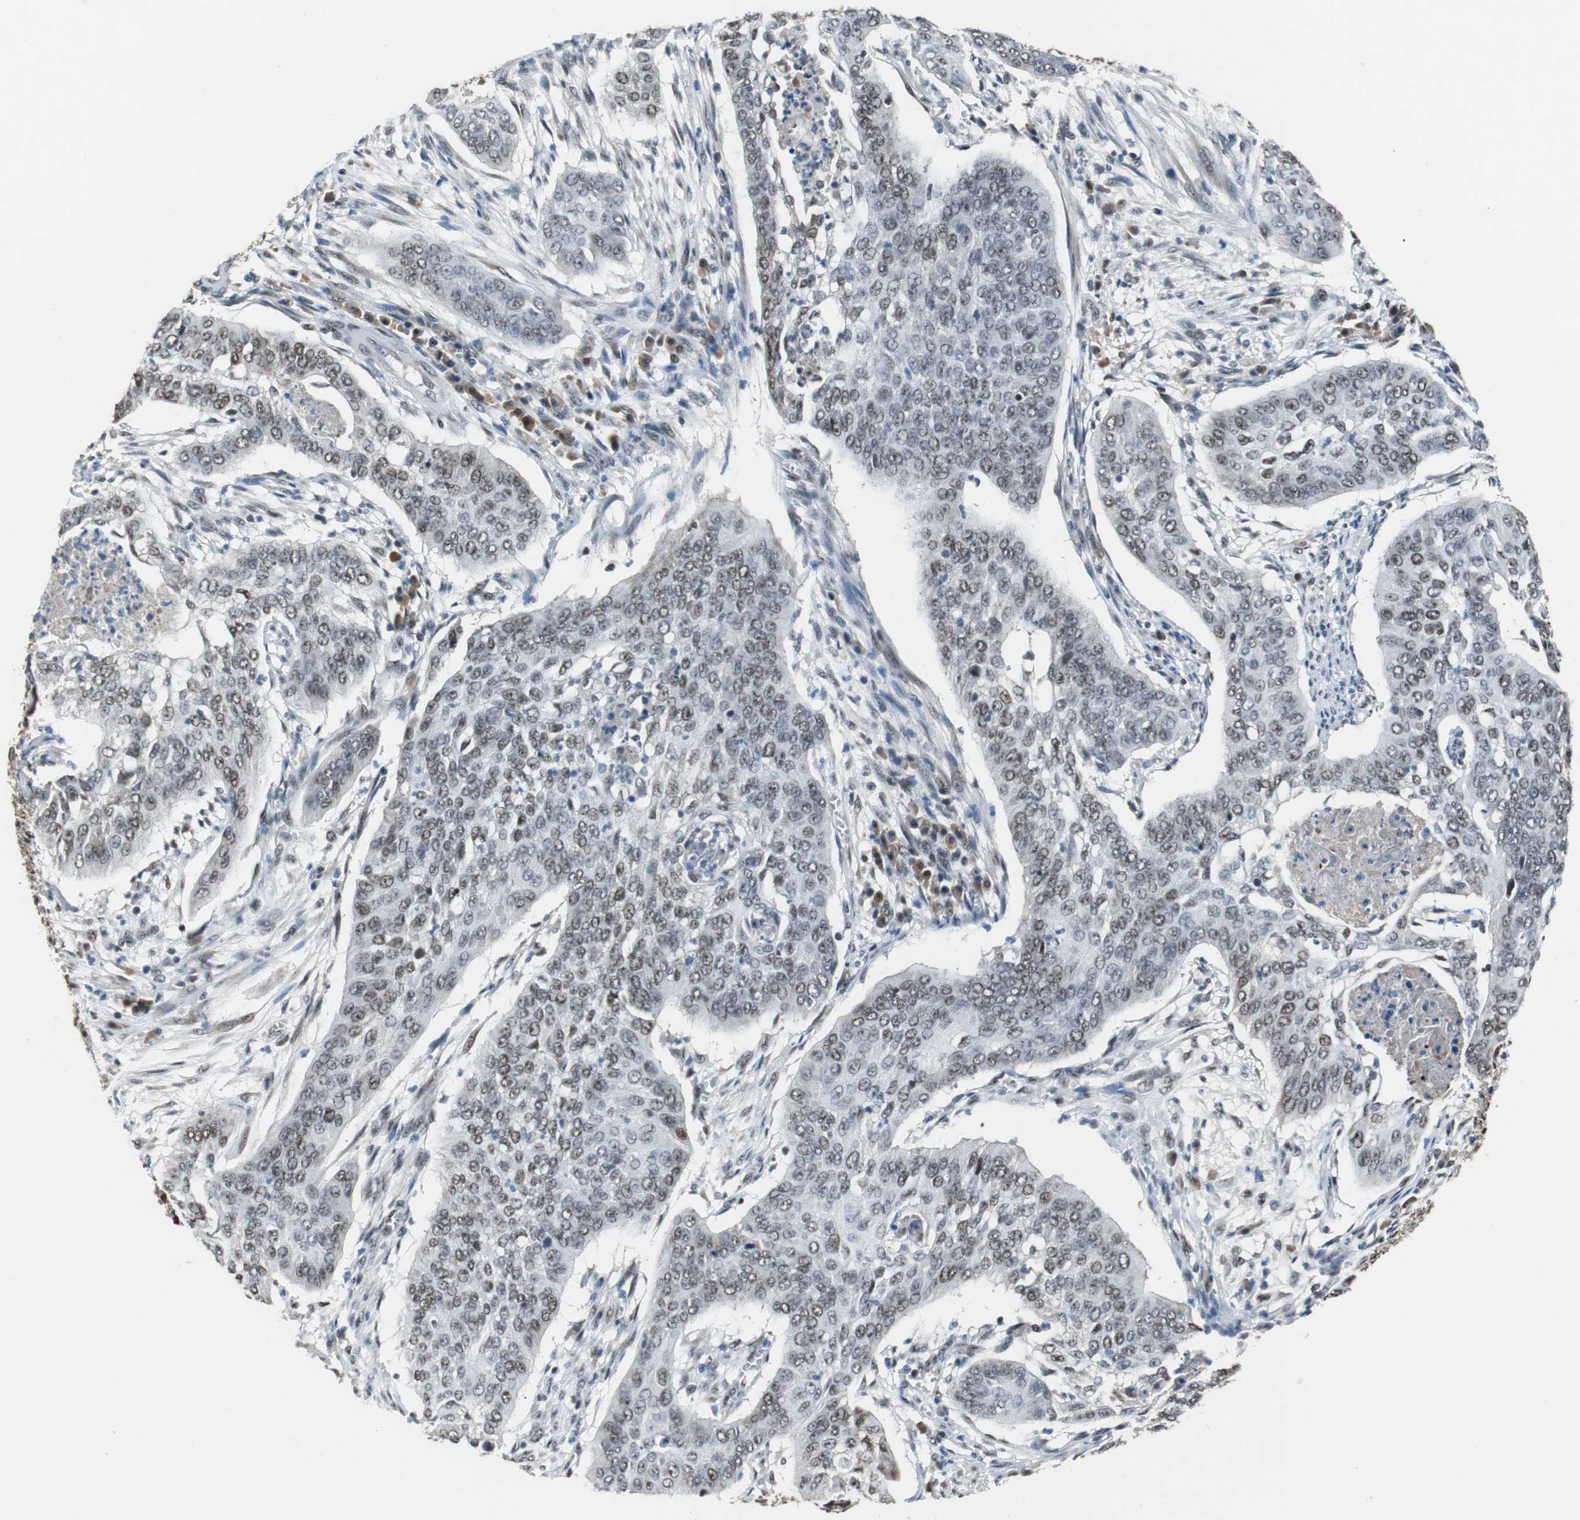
{"staining": {"intensity": "strong", "quantity": ">75%", "location": "nuclear"}, "tissue": "cervical cancer", "cell_type": "Tumor cells", "image_type": "cancer", "snomed": [{"axis": "morphology", "description": "Squamous cell carcinoma, NOS"}, {"axis": "topography", "description": "Cervix"}], "caption": "Cervical squamous cell carcinoma stained for a protein demonstrates strong nuclear positivity in tumor cells. Immunohistochemistry stains the protein in brown and the nuclei are stained blue.", "gene": "USP28", "patient": {"sex": "female", "age": 39}}